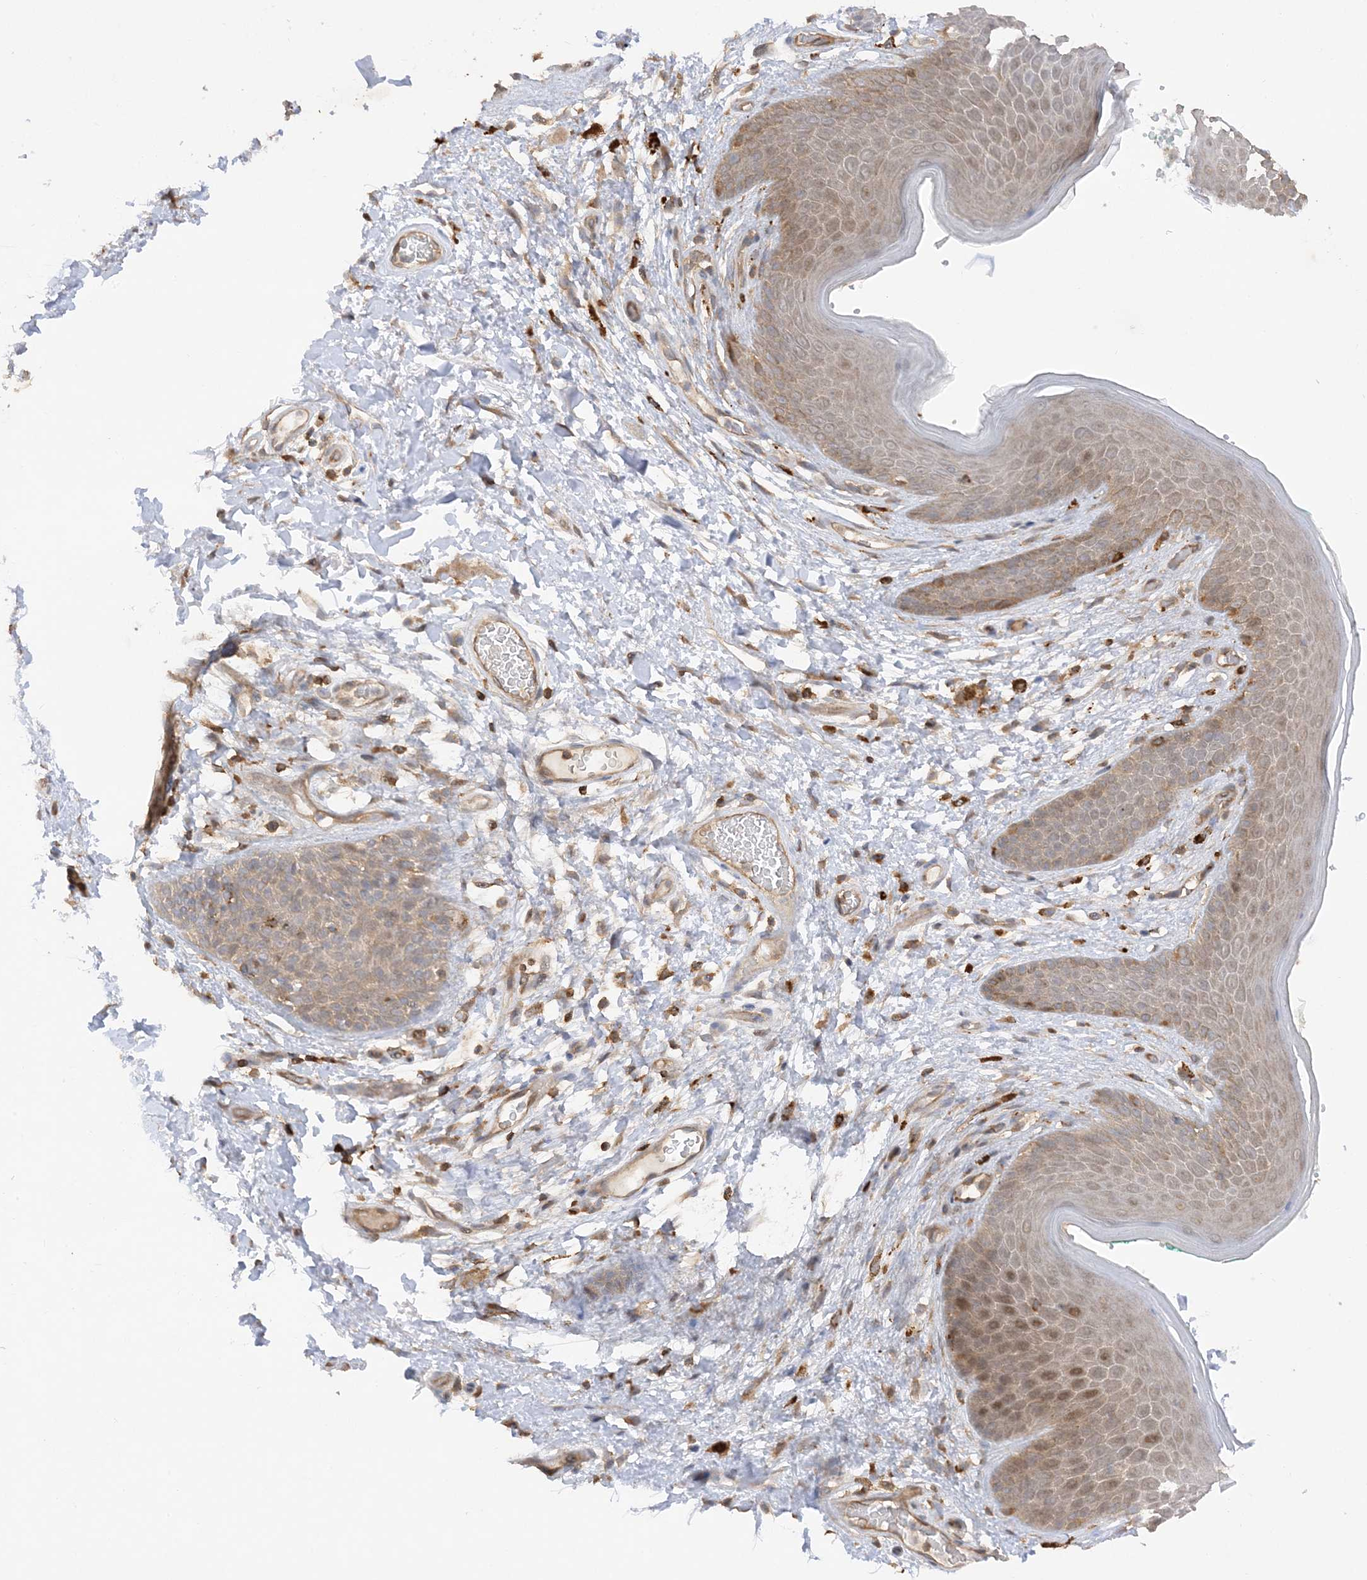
{"staining": {"intensity": "moderate", "quantity": "<25%", "location": "cytoplasmic/membranous,nuclear"}, "tissue": "skin", "cell_type": "Epidermal cells", "image_type": "normal", "snomed": [{"axis": "morphology", "description": "Normal tissue, NOS"}, {"axis": "topography", "description": "Anal"}], "caption": "Immunohistochemical staining of benign human skin shows moderate cytoplasmic/membranous,nuclear protein positivity in about <25% of epidermal cells.", "gene": "PHACTR2", "patient": {"sex": "male", "age": 74}}